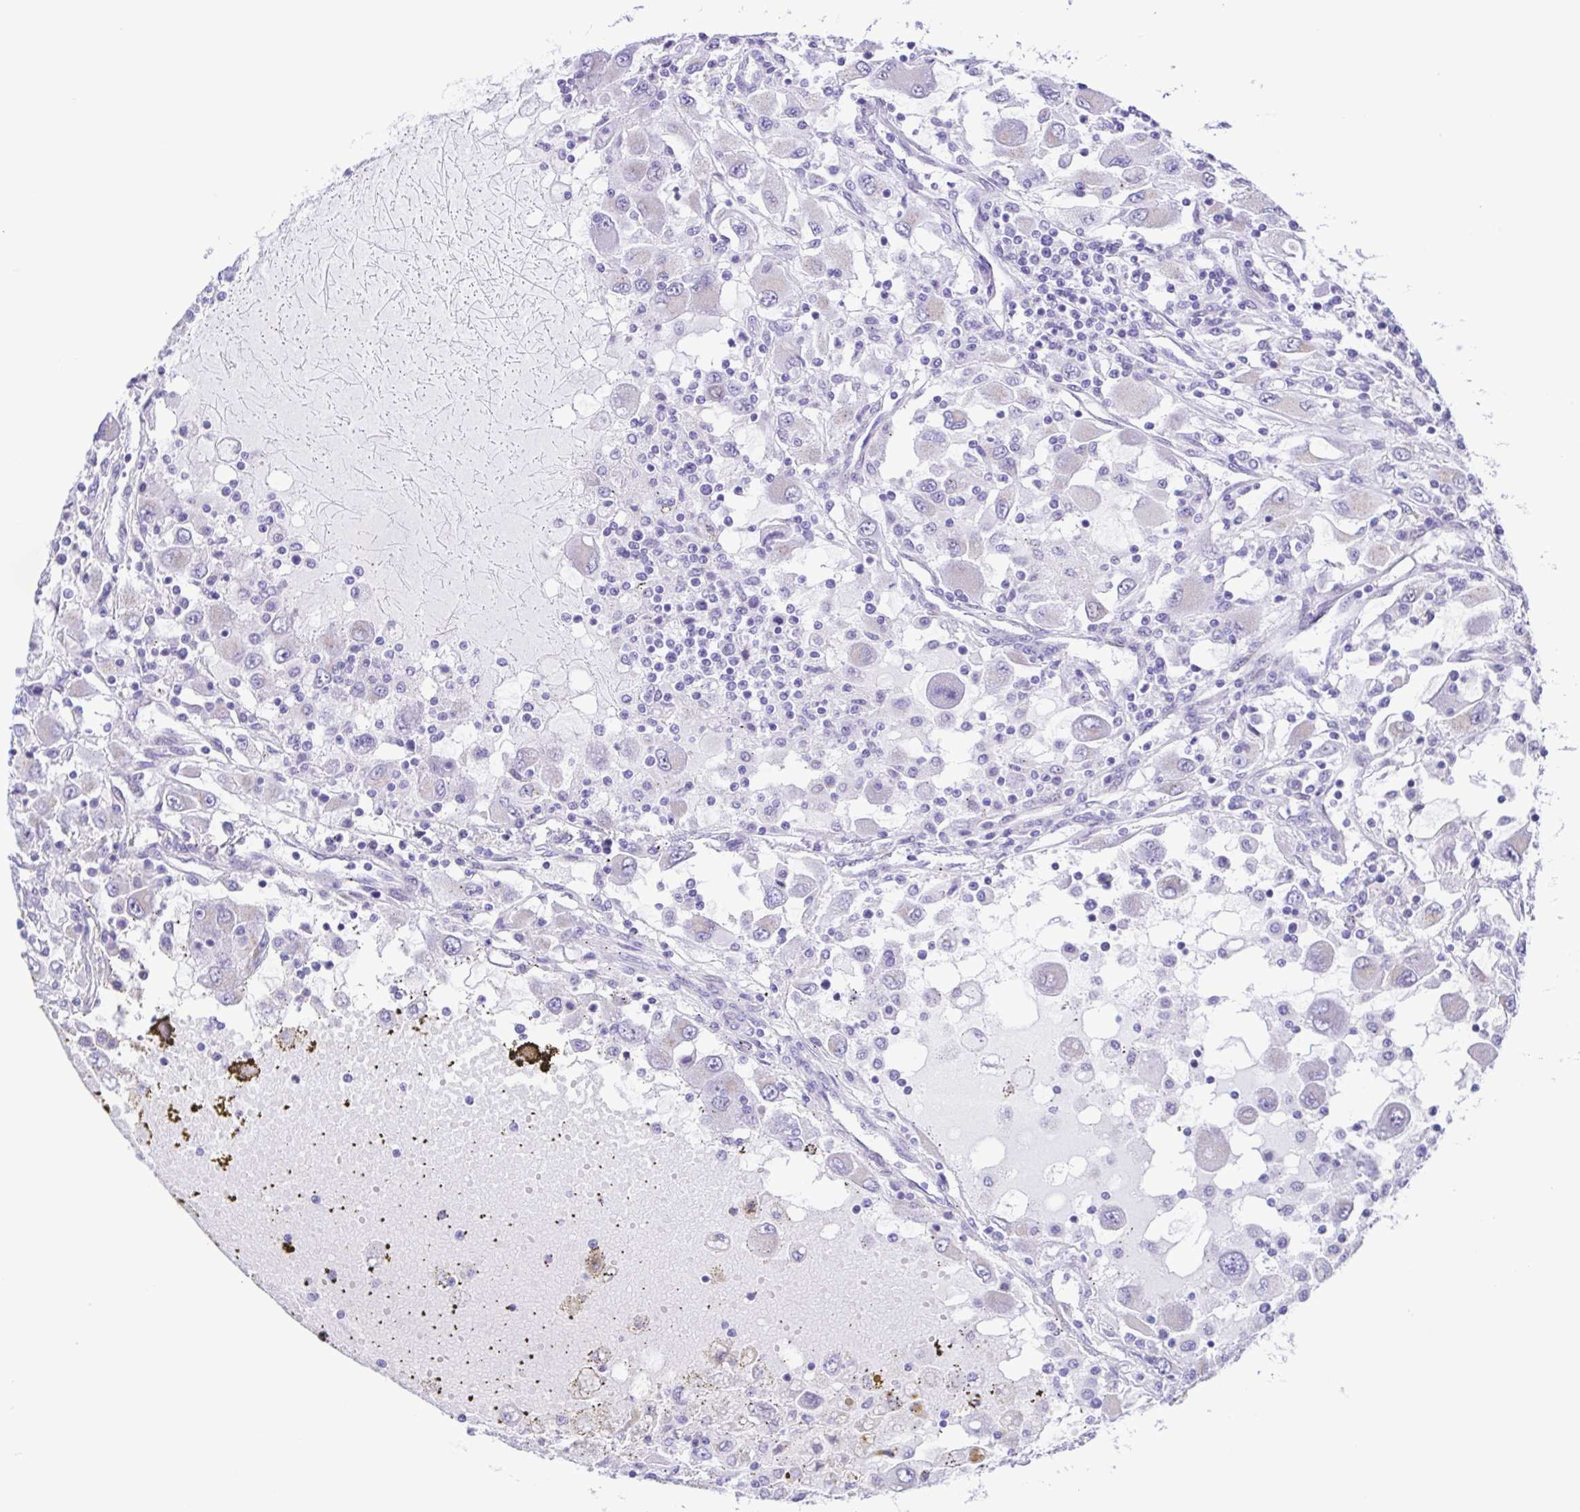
{"staining": {"intensity": "negative", "quantity": "none", "location": "none"}, "tissue": "renal cancer", "cell_type": "Tumor cells", "image_type": "cancer", "snomed": [{"axis": "morphology", "description": "Adenocarcinoma, NOS"}, {"axis": "topography", "description": "Kidney"}], "caption": "An immunohistochemistry image of renal cancer (adenocarcinoma) is shown. There is no staining in tumor cells of renal cancer (adenocarcinoma).", "gene": "TGM3", "patient": {"sex": "female", "age": 67}}